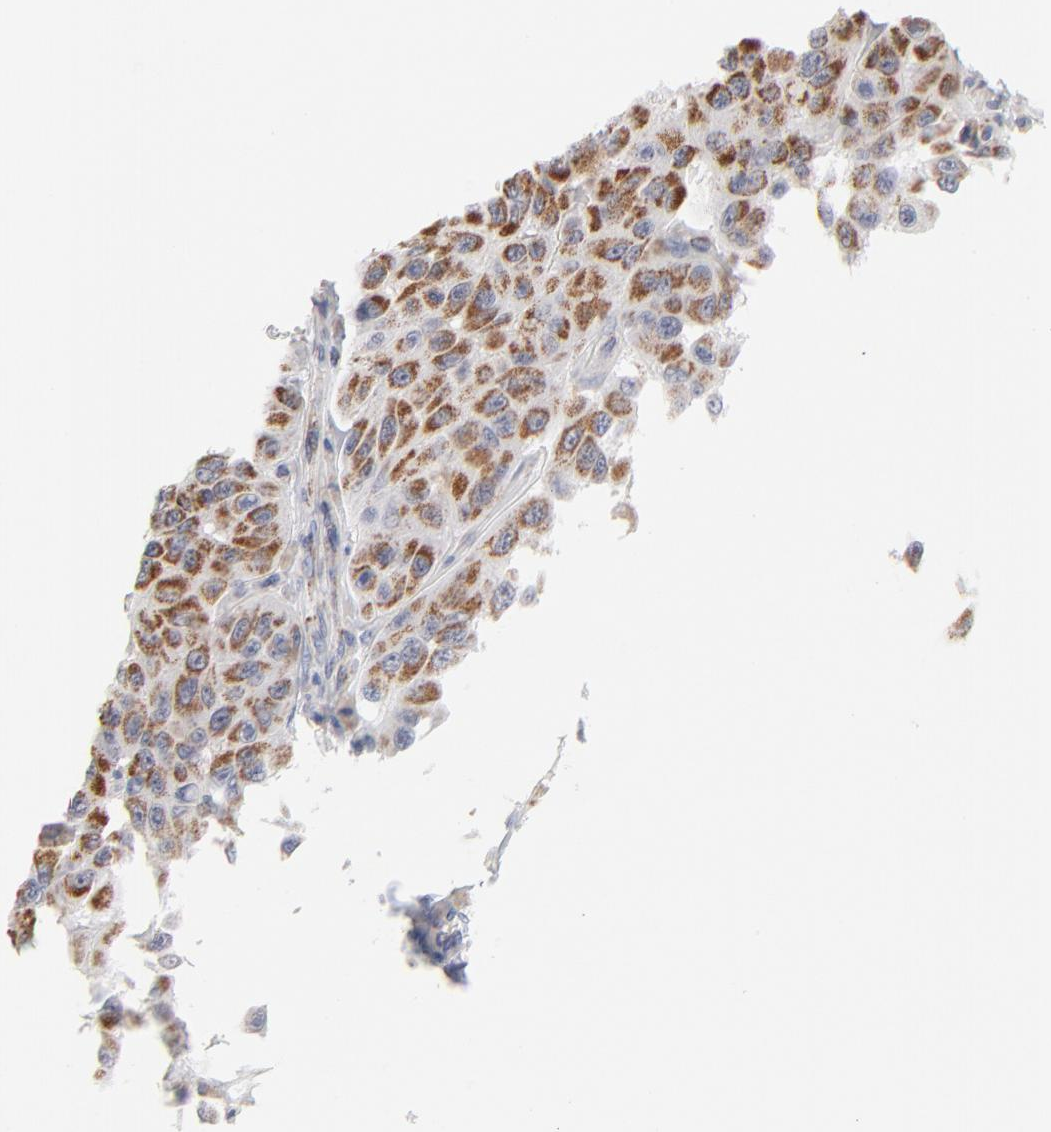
{"staining": {"intensity": "moderate", "quantity": ">75%", "location": "cytoplasmic/membranous"}, "tissue": "melanoma", "cell_type": "Tumor cells", "image_type": "cancer", "snomed": [{"axis": "morphology", "description": "Malignant melanoma, NOS"}, {"axis": "topography", "description": "Skin"}], "caption": "Protein staining of melanoma tissue exhibits moderate cytoplasmic/membranous staining in about >75% of tumor cells. (IHC, brightfield microscopy, high magnification).", "gene": "MRPL58", "patient": {"sex": "male", "age": 30}}